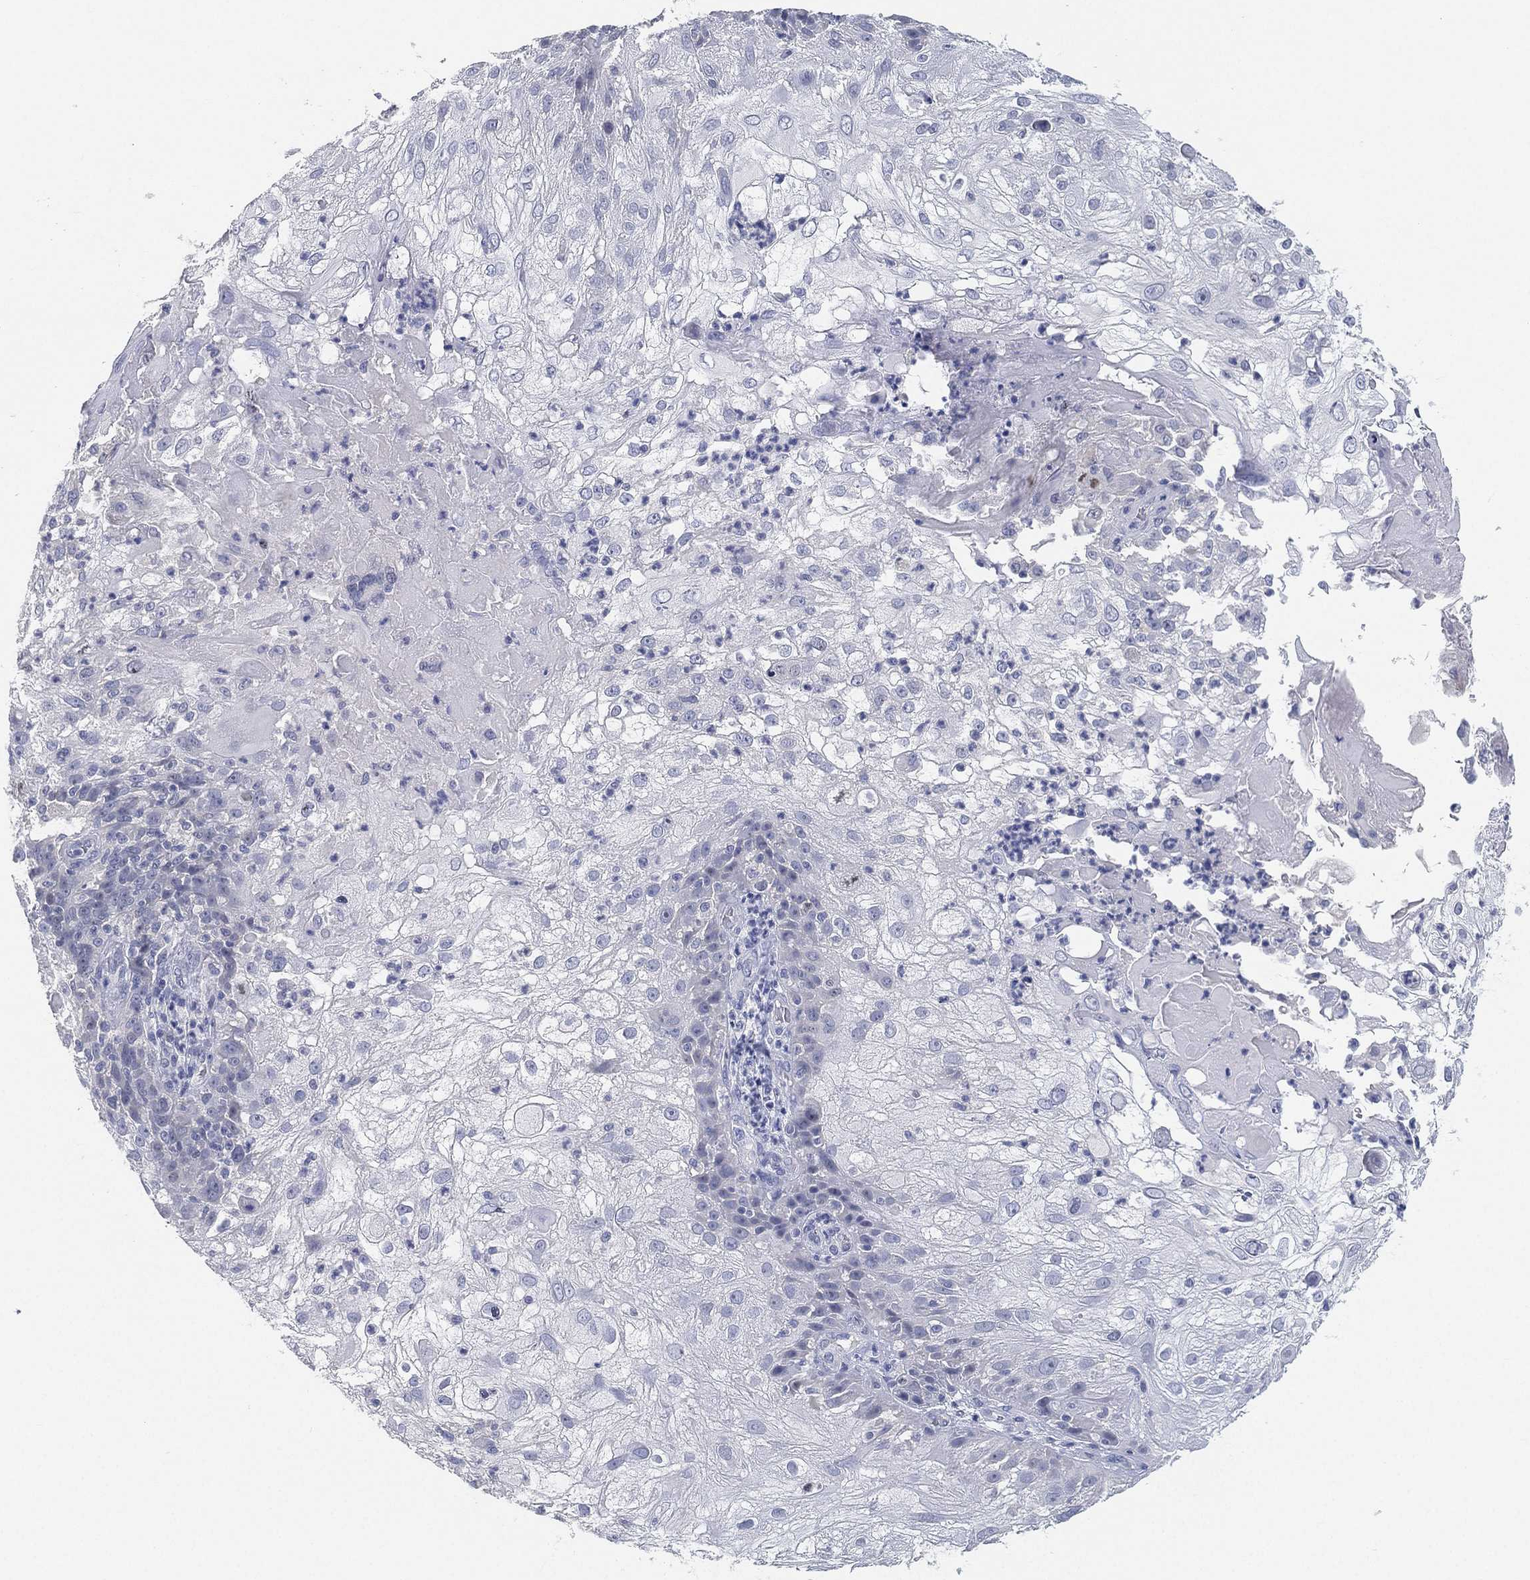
{"staining": {"intensity": "negative", "quantity": "none", "location": "none"}, "tissue": "skin cancer", "cell_type": "Tumor cells", "image_type": "cancer", "snomed": [{"axis": "morphology", "description": "Normal tissue, NOS"}, {"axis": "morphology", "description": "Squamous cell carcinoma, NOS"}, {"axis": "topography", "description": "Skin"}], "caption": "Protein analysis of skin cancer exhibits no significant expression in tumor cells.", "gene": "FAM187B", "patient": {"sex": "female", "age": 83}}